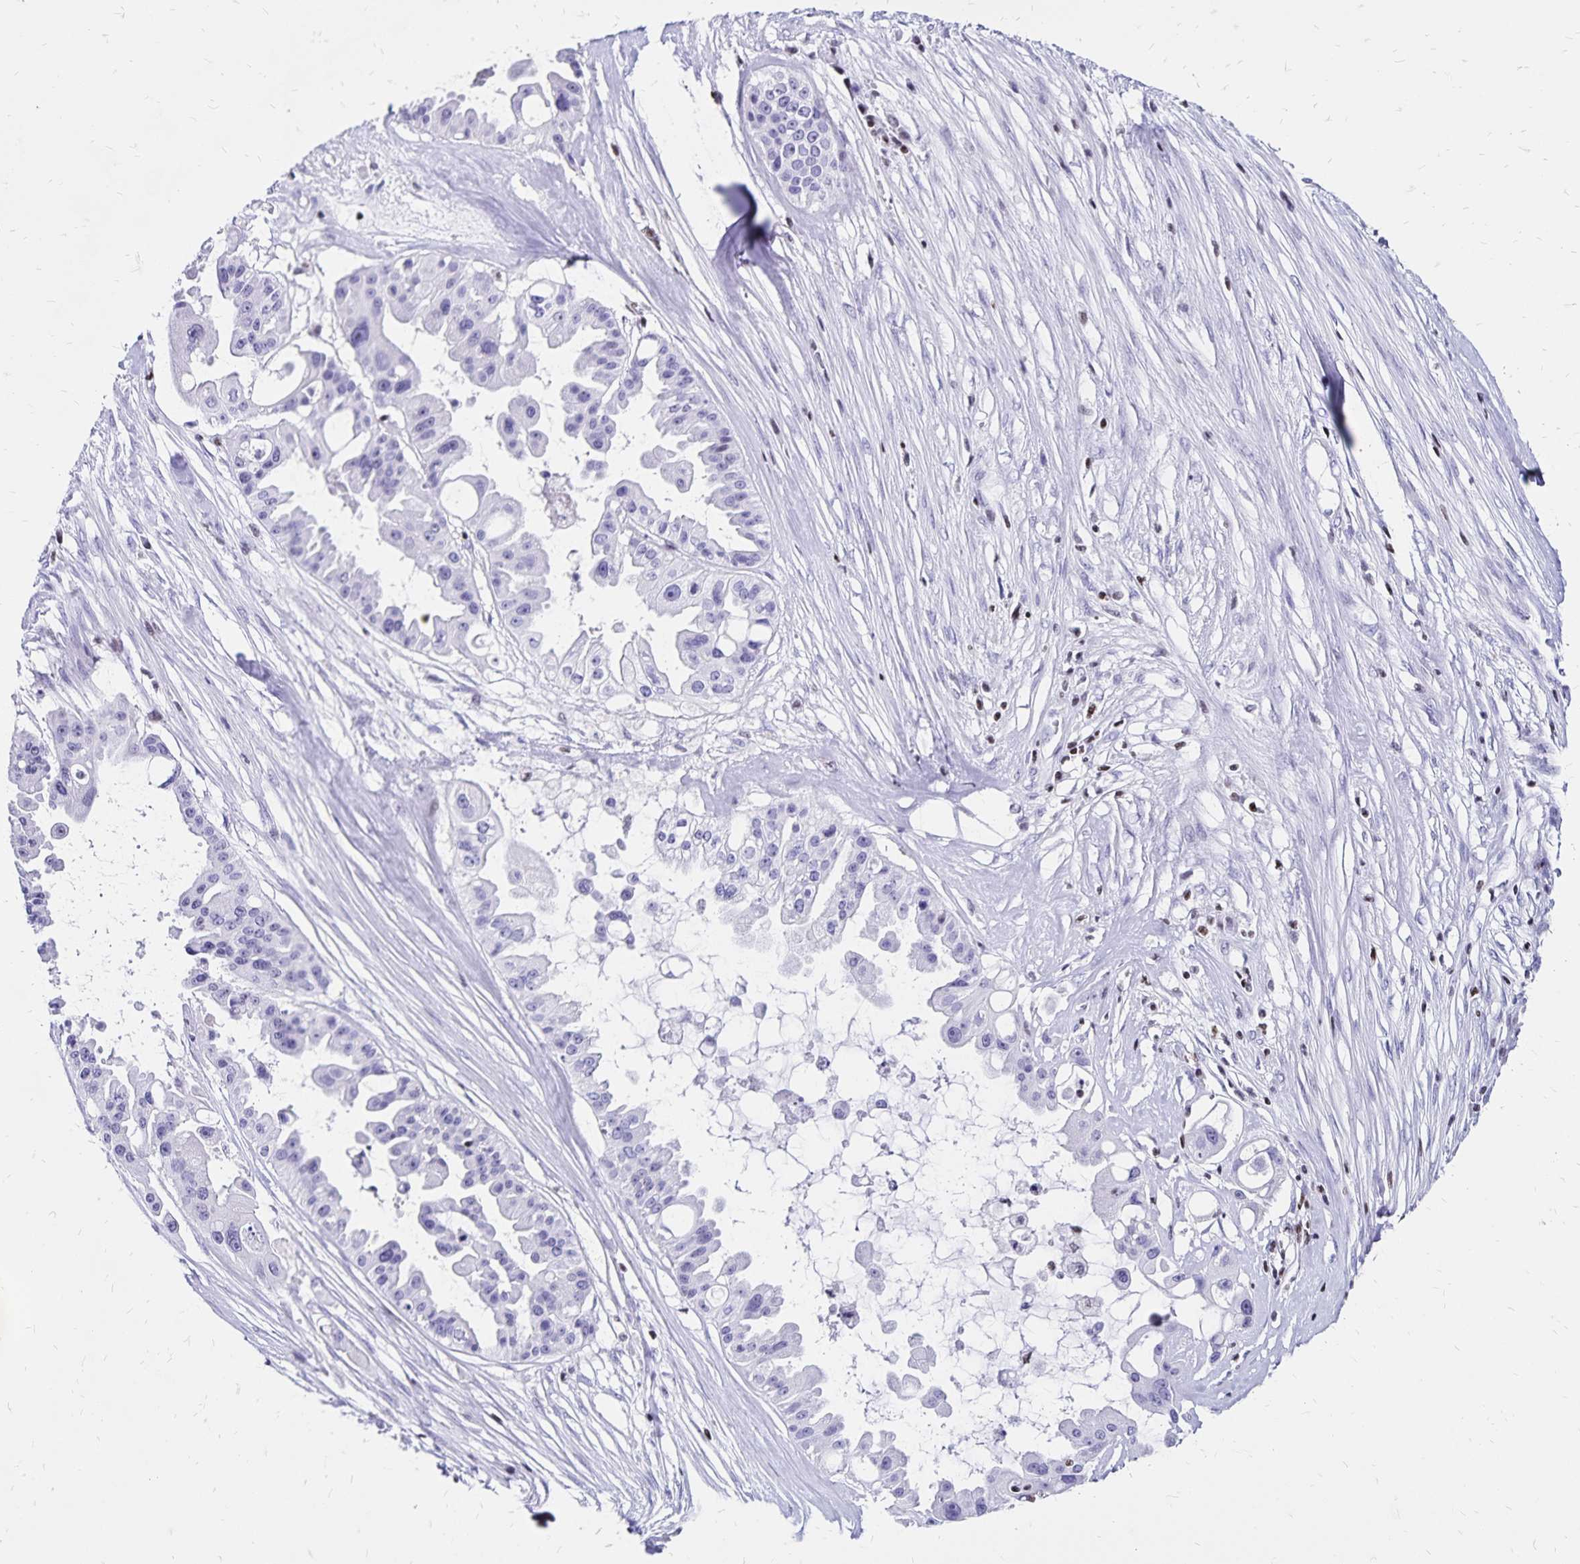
{"staining": {"intensity": "negative", "quantity": "none", "location": "none"}, "tissue": "ovarian cancer", "cell_type": "Tumor cells", "image_type": "cancer", "snomed": [{"axis": "morphology", "description": "Cystadenocarcinoma, serous, NOS"}, {"axis": "topography", "description": "Ovary"}], "caption": "This is an immunohistochemistry image of human ovarian serous cystadenocarcinoma. There is no positivity in tumor cells.", "gene": "IKZF1", "patient": {"sex": "female", "age": 56}}